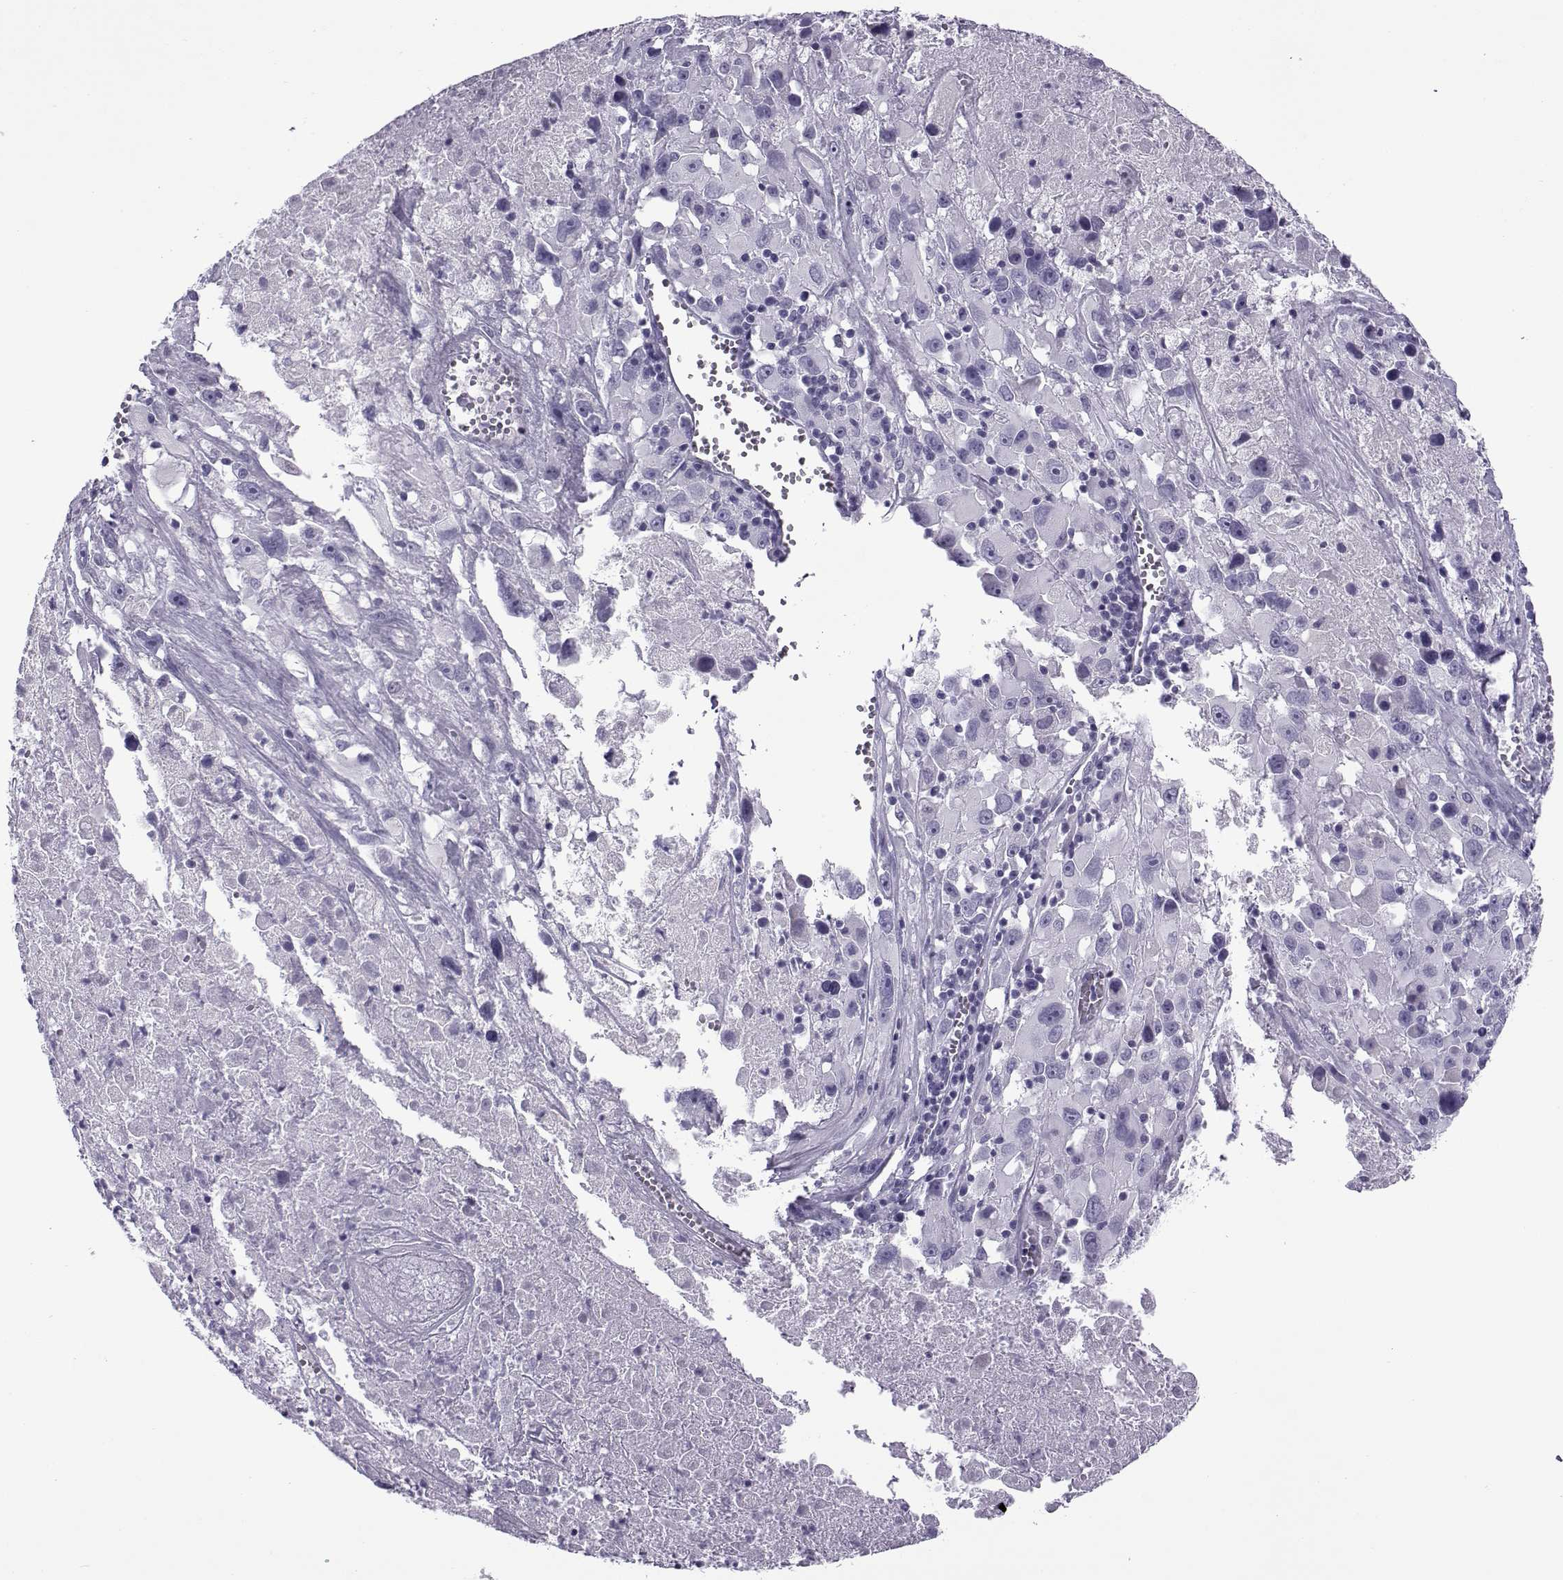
{"staining": {"intensity": "negative", "quantity": "none", "location": "none"}, "tissue": "melanoma", "cell_type": "Tumor cells", "image_type": "cancer", "snomed": [{"axis": "morphology", "description": "Malignant melanoma, Metastatic site"}, {"axis": "topography", "description": "Lymph node"}], "caption": "Immunohistochemistry photomicrograph of neoplastic tissue: human malignant melanoma (metastatic site) stained with DAB displays no significant protein staining in tumor cells. (DAB immunohistochemistry with hematoxylin counter stain).", "gene": "OIP5", "patient": {"sex": "male", "age": 50}}